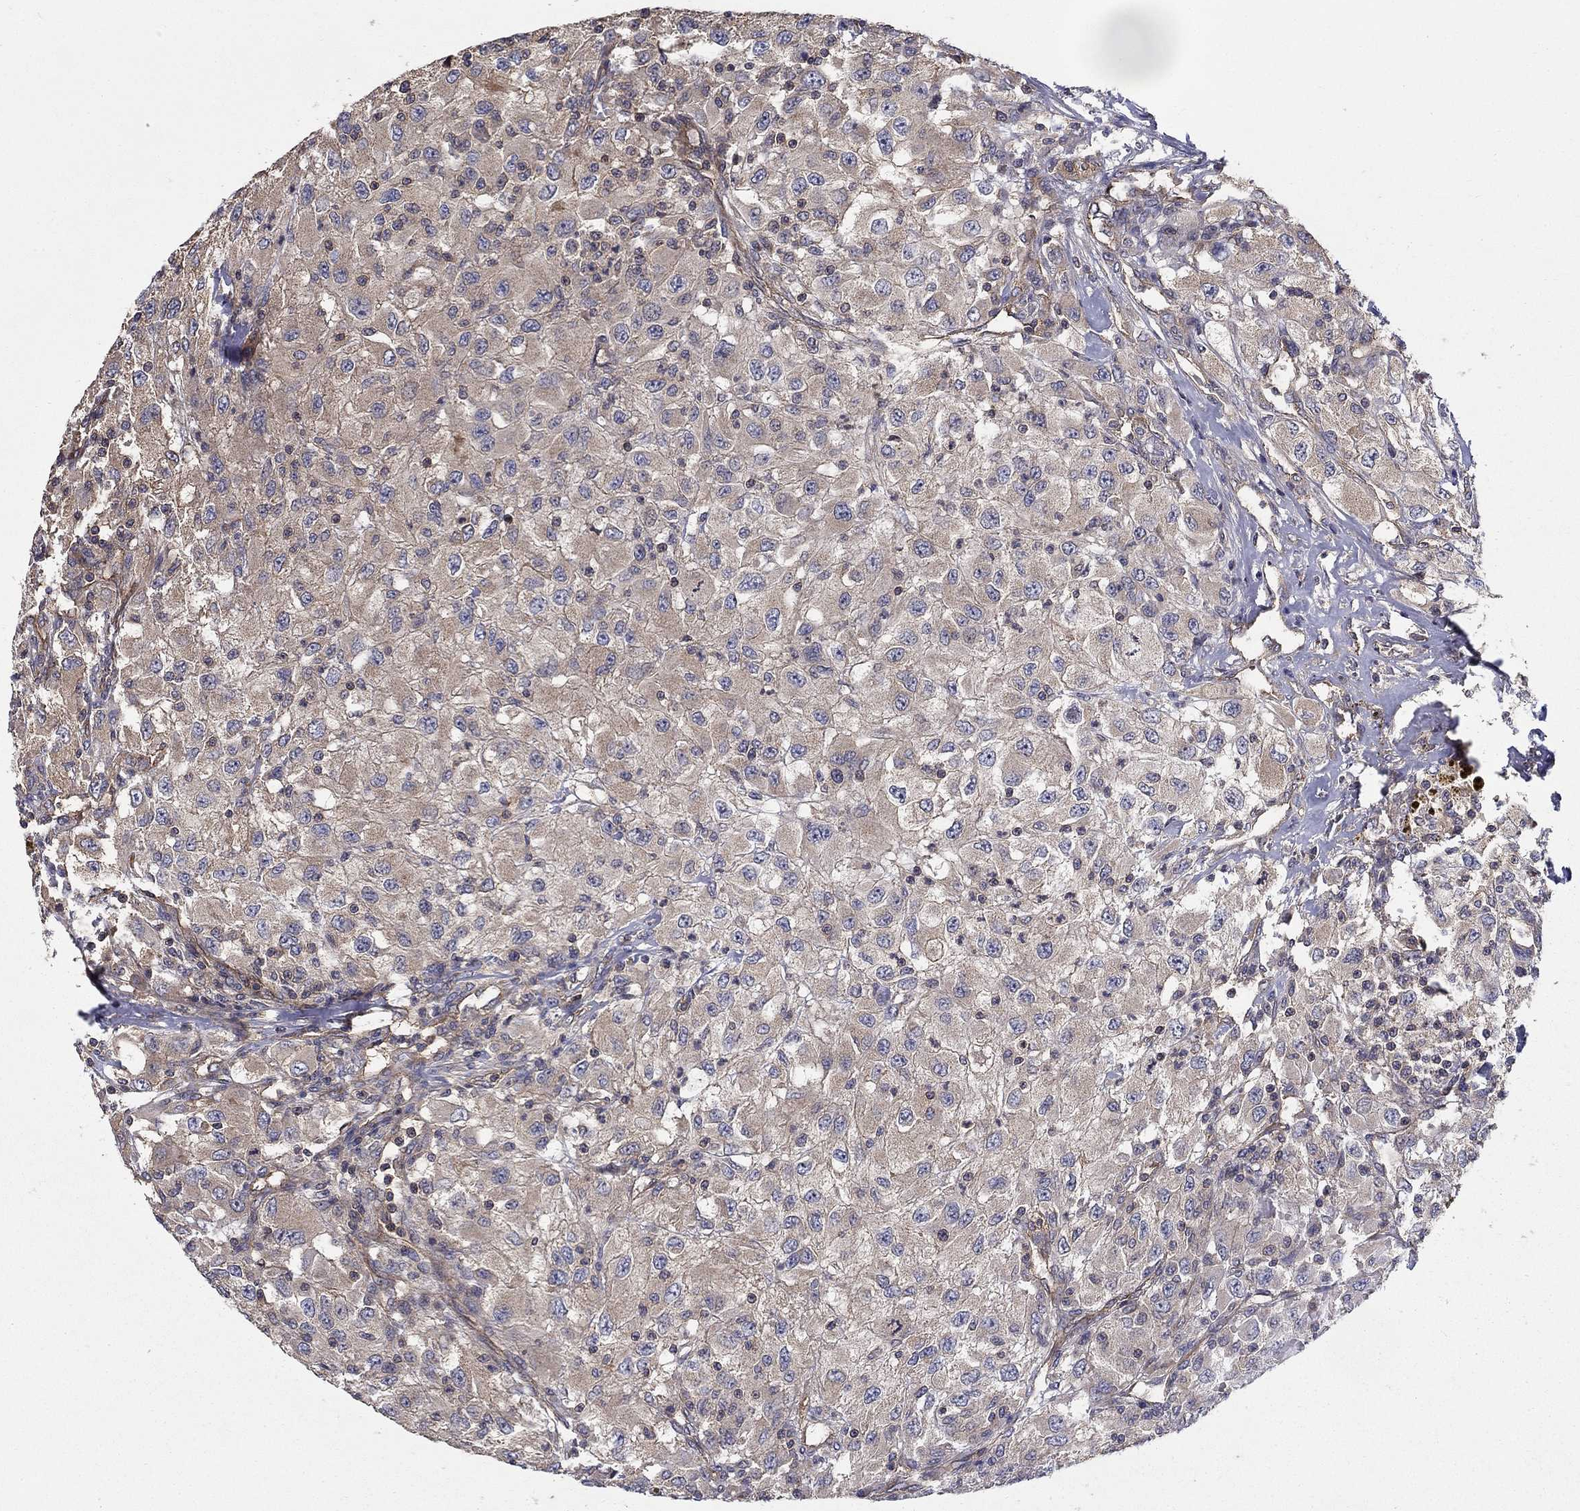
{"staining": {"intensity": "weak", "quantity": "<25%", "location": "cytoplasmic/membranous"}, "tissue": "renal cancer", "cell_type": "Tumor cells", "image_type": "cancer", "snomed": [{"axis": "morphology", "description": "Adenocarcinoma, NOS"}, {"axis": "topography", "description": "Kidney"}], "caption": "Immunohistochemistry of renal adenocarcinoma demonstrates no expression in tumor cells.", "gene": "BMERB1", "patient": {"sex": "female", "age": 67}}